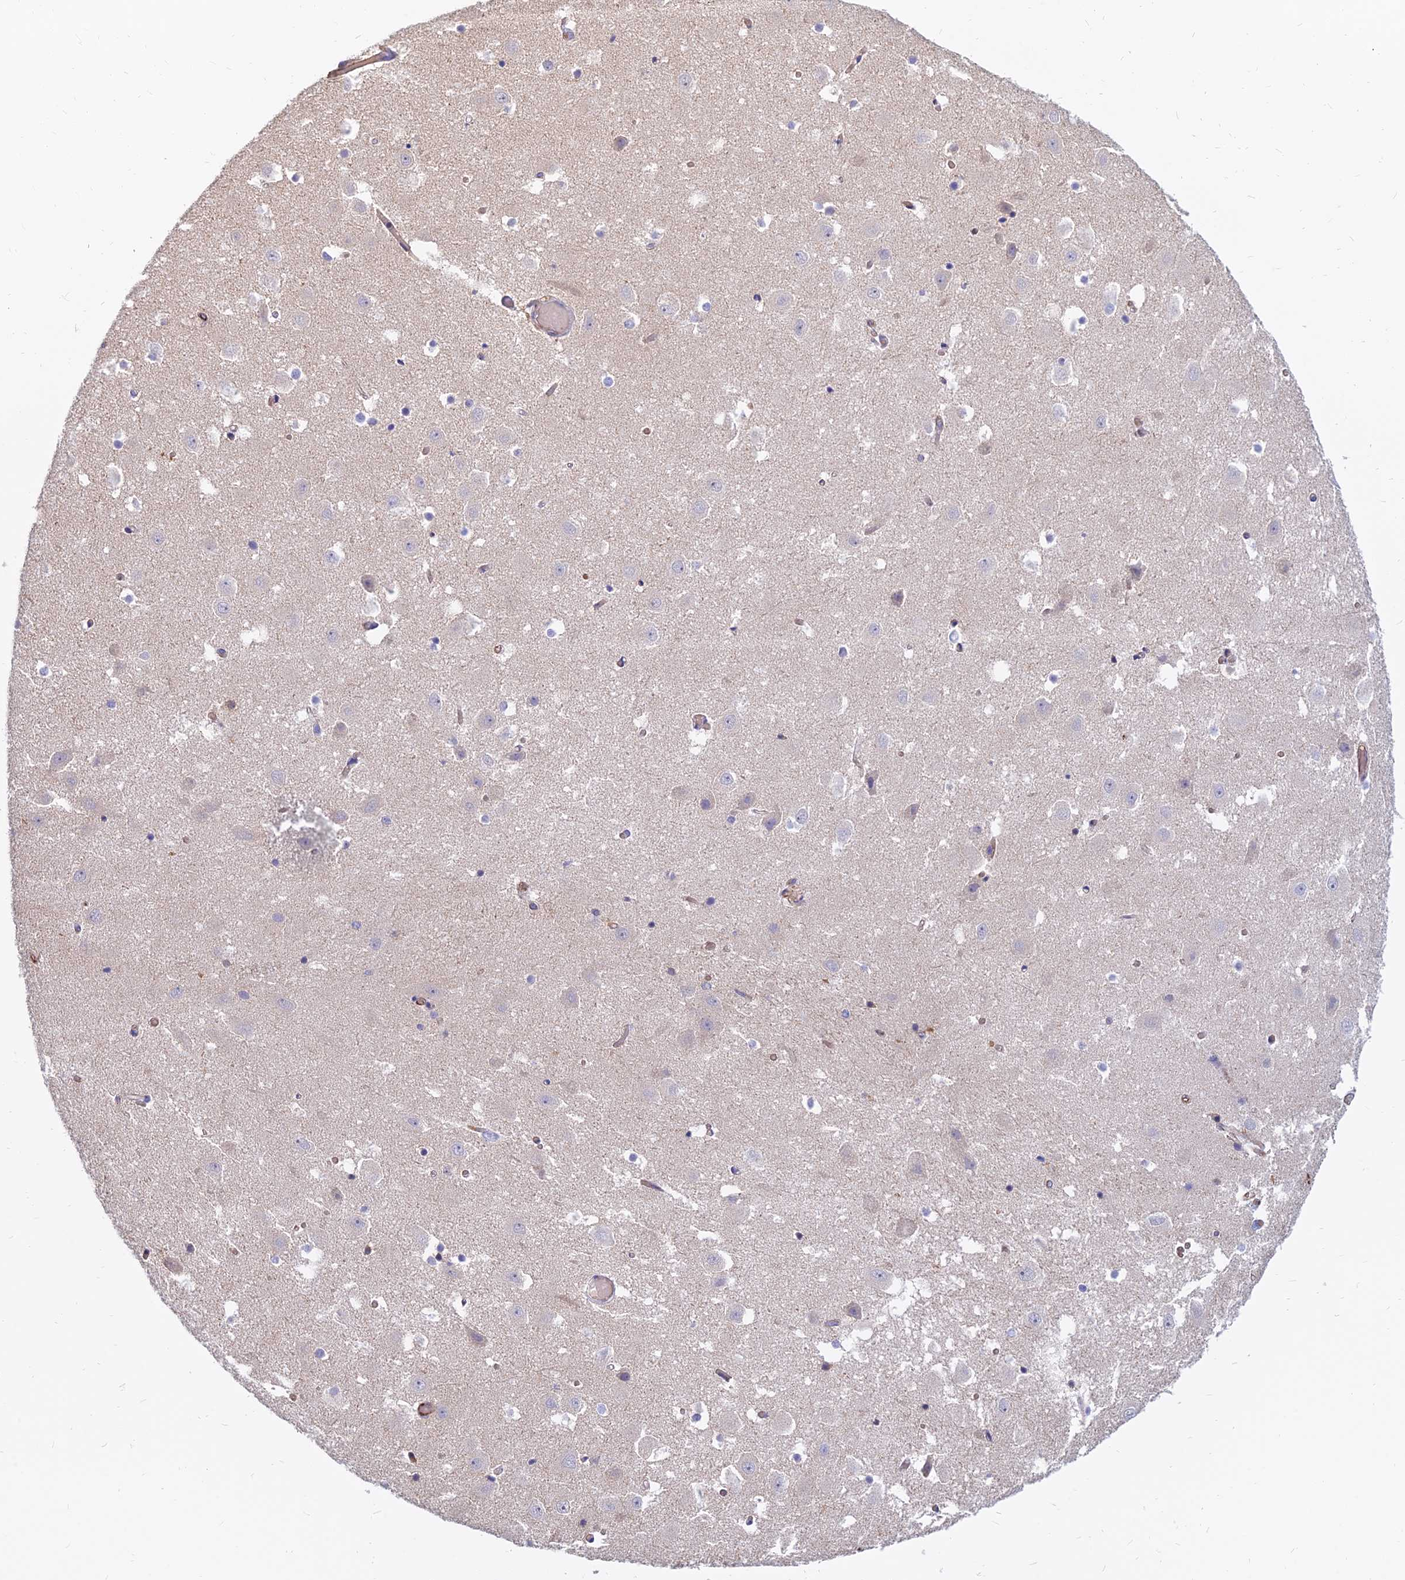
{"staining": {"intensity": "moderate", "quantity": "<25%", "location": "cytoplasmic/membranous"}, "tissue": "hippocampus", "cell_type": "Glial cells", "image_type": "normal", "snomed": [{"axis": "morphology", "description": "Normal tissue, NOS"}, {"axis": "topography", "description": "Hippocampus"}], "caption": "Hippocampus stained with DAB (3,3'-diaminobenzidine) IHC shows low levels of moderate cytoplasmic/membranous expression in about <25% of glial cells. (Brightfield microscopy of DAB IHC at high magnification).", "gene": "CDK18", "patient": {"sex": "female", "age": 52}}